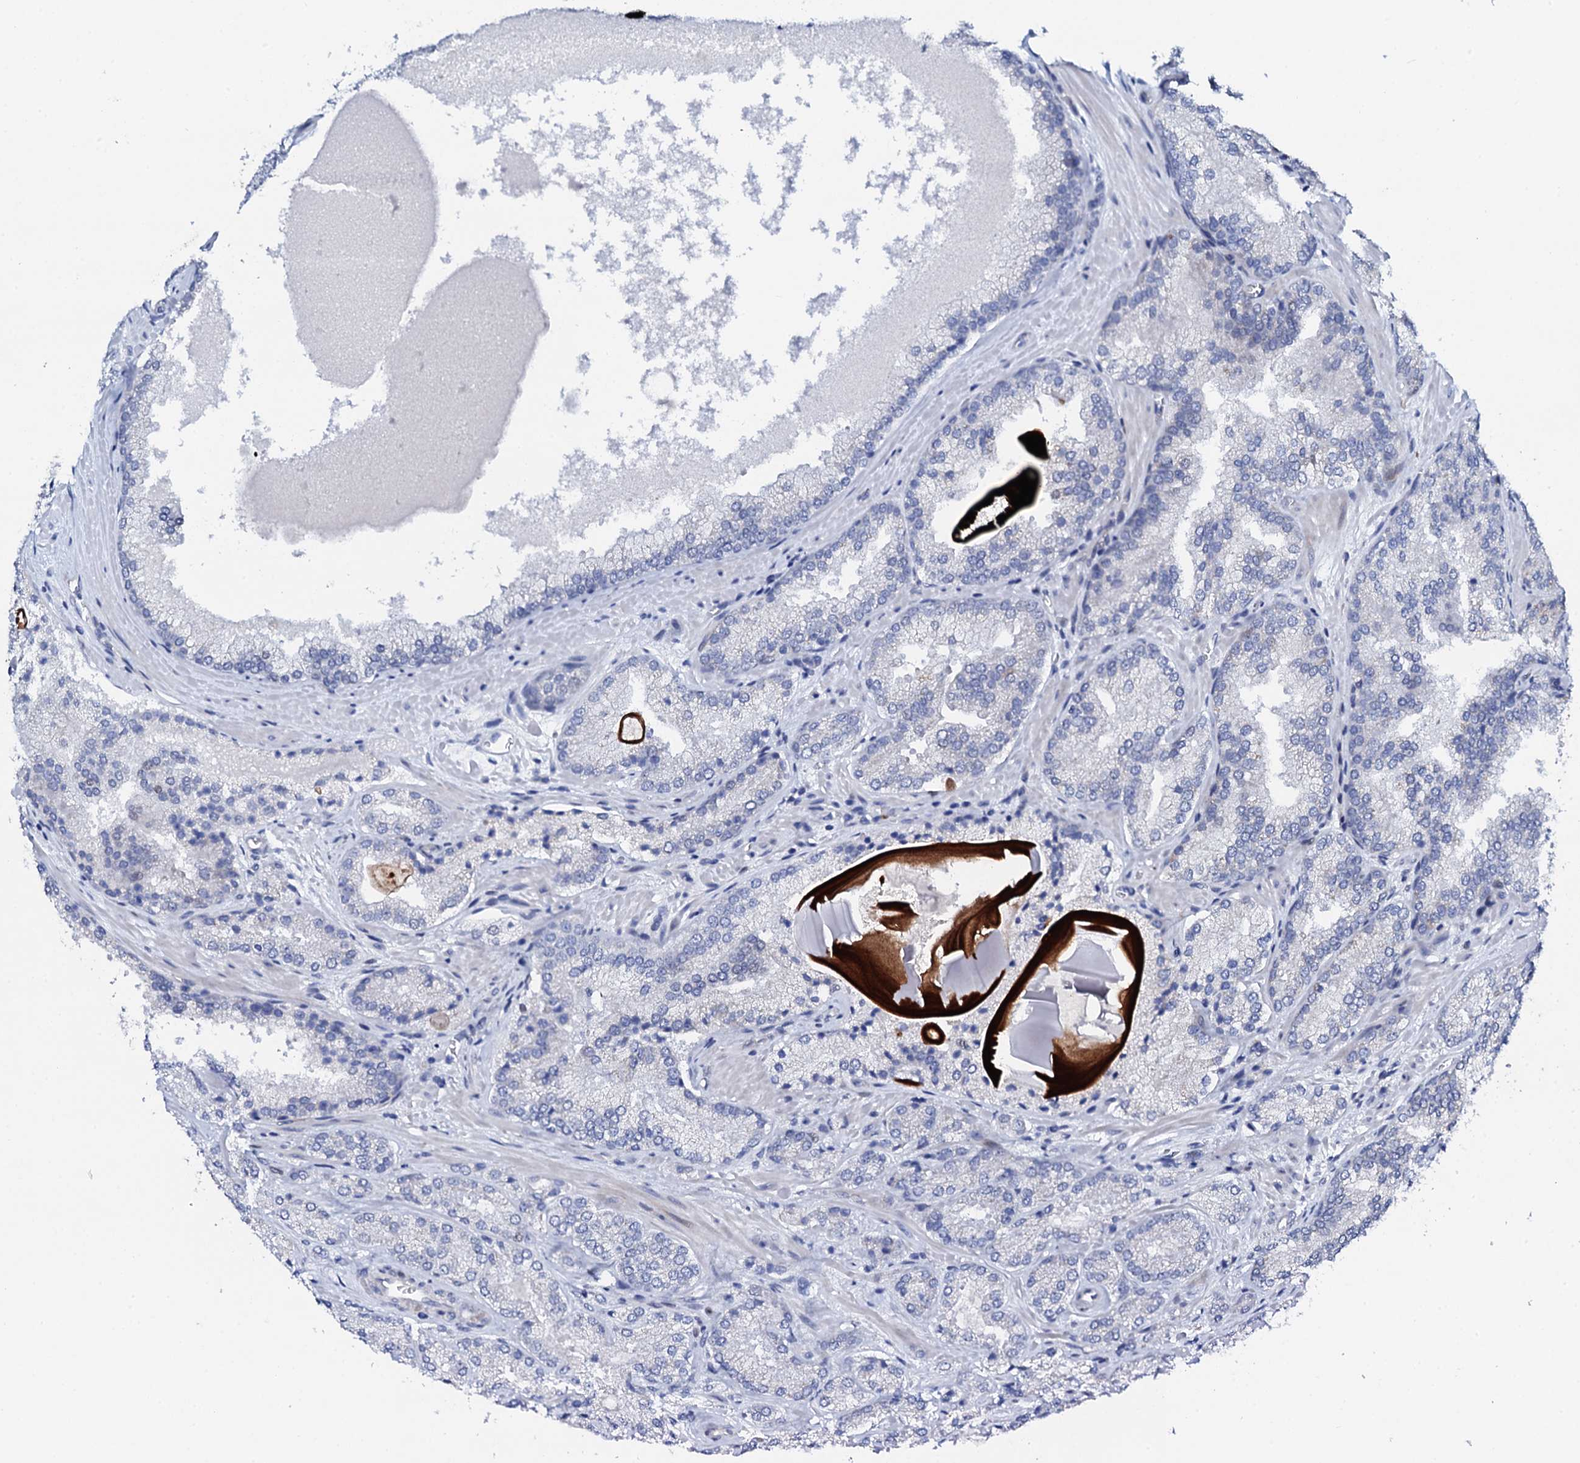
{"staining": {"intensity": "negative", "quantity": "none", "location": "none"}, "tissue": "prostate cancer", "cell_type": "Tumor cells", "image_type": "cancer", "snomed": [{"axis": "morphology", "description": "Adenocarcinoma, Low grade"}, {"axis": "topography", "description": "Prostate"}], "caption": "A high-resolution image shows IHC staining of prostate cancer, which shows no significant staining in tumor cells. (DAB immunohistochemistry, high magnification).", "gene": "NUDT13", "patient": {"sex": "male", "age": 74}}